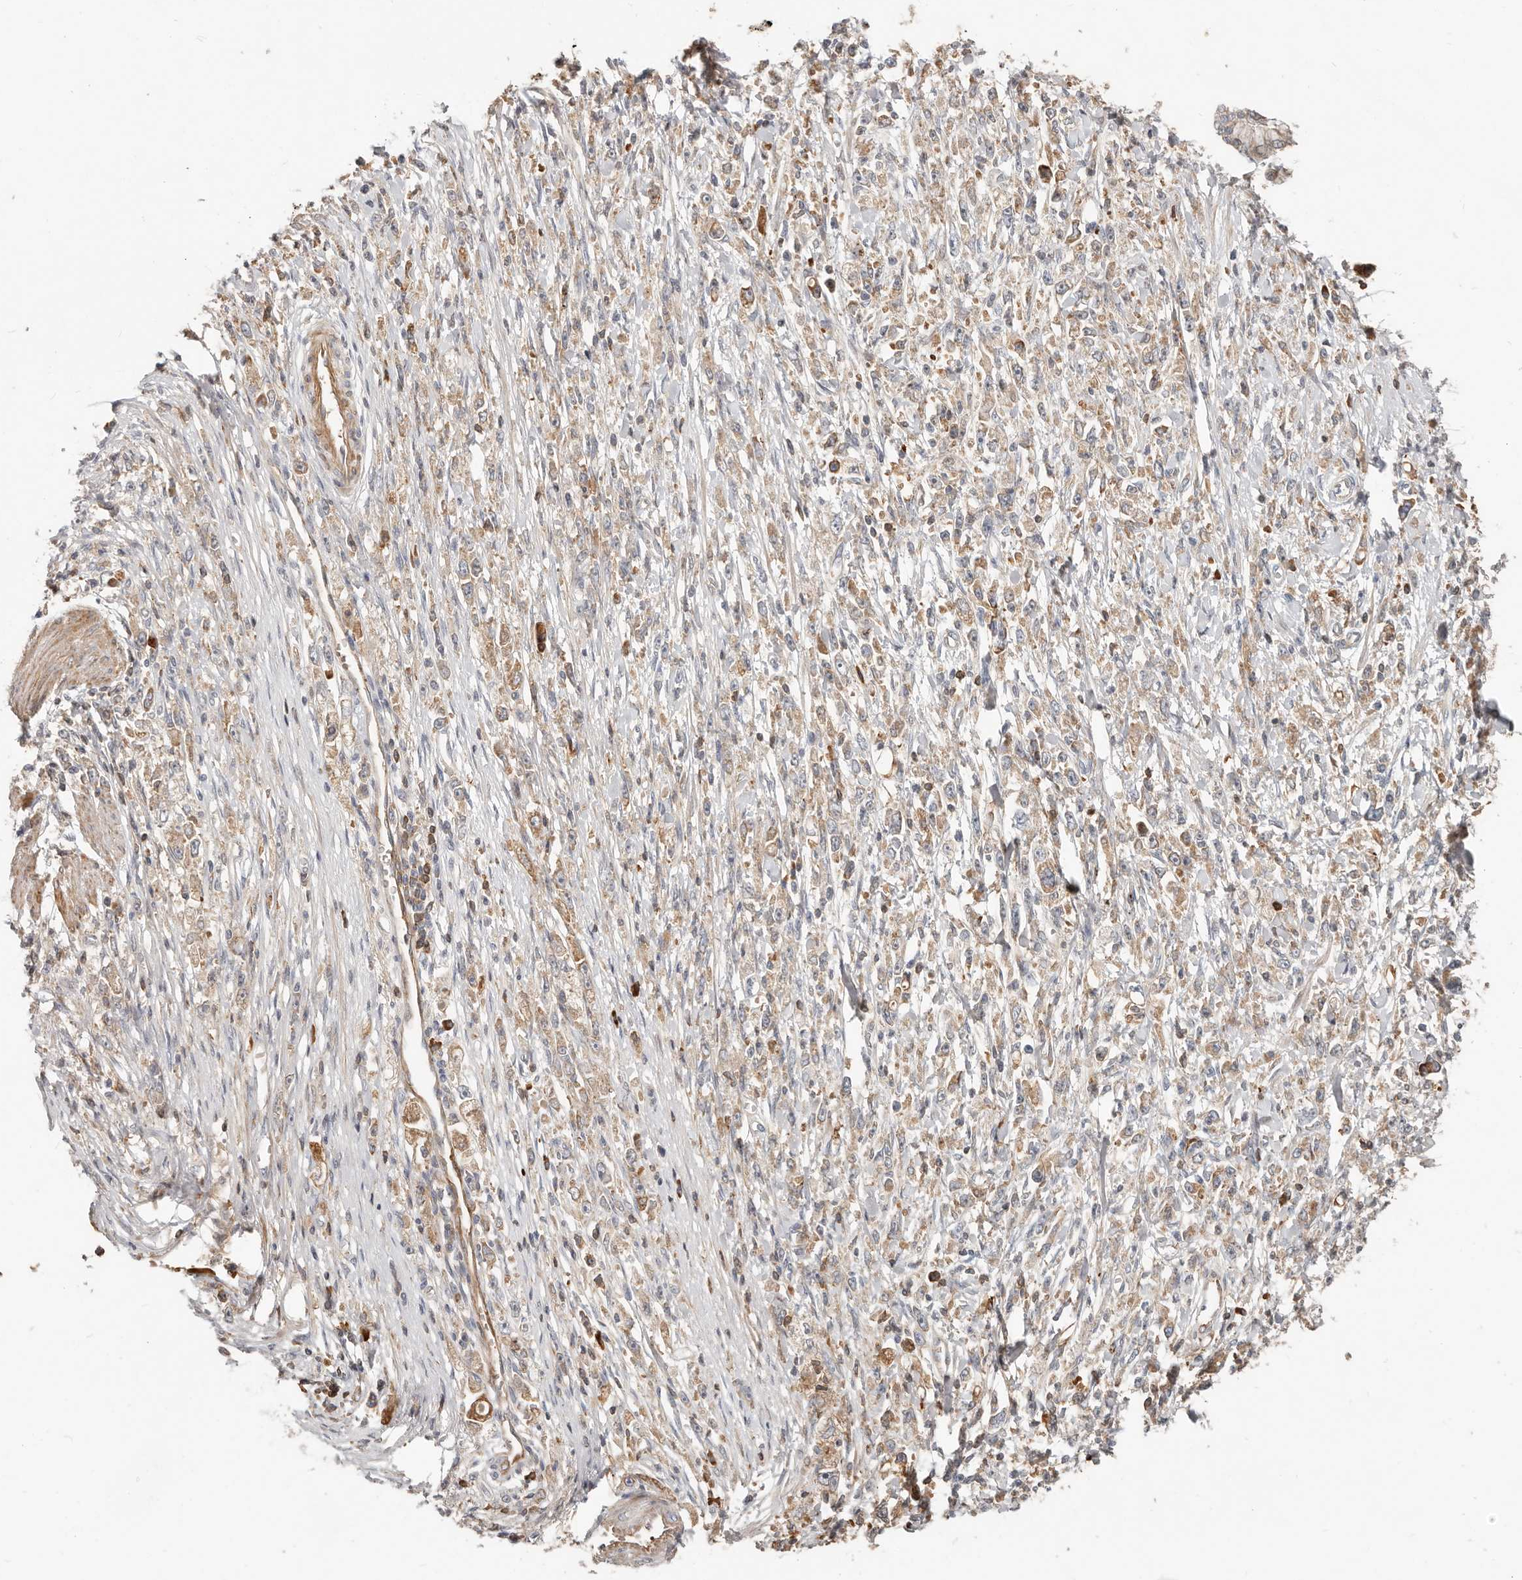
{"staining": {"intensity": "weak", "quantity": "25%-75%", "location": "cytoplasmic/membranous"}, "tissue": "stomach cancer", "cell_type": "Tumor cells", "image_type": "cancer", "snomed": [{"axis": "morphology", "description": "Adenocarcinoma, NOS"}, {"axis": "topography", "description": "Stomach"}], "caption": "Immunohistochemical staining of human stomach cancer demonstrates low levels of weak cytoplasmic/membranous protein staining in approximately 25%-75% of tumor cells.", "gene": "MTFR2", "patient": {"sex": "female", "age": 59}}